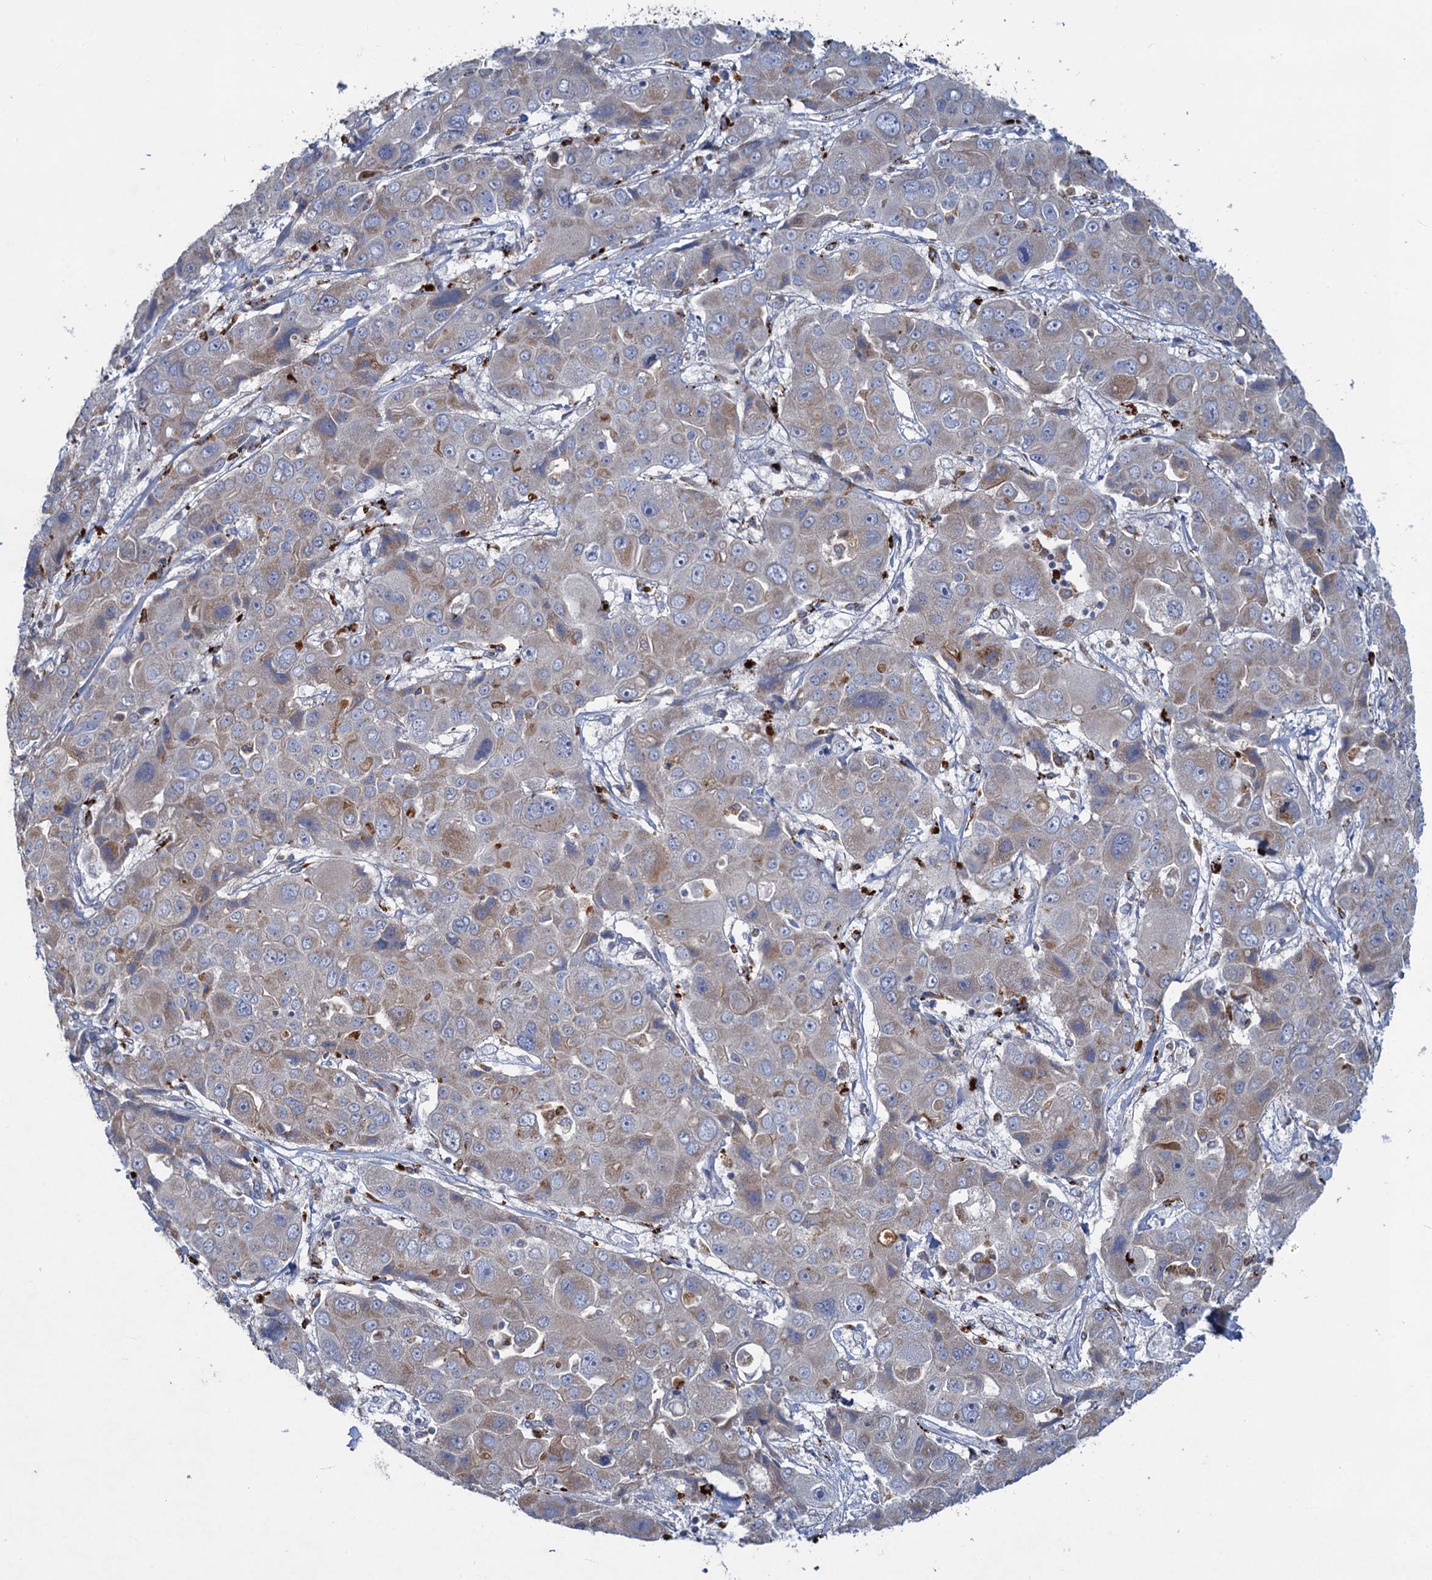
{"staining": {"intensity": "weak", "quantity": "<25%", "location": "cytoplasmic/membranous"}, "tissue": "liver cancer", "cell_type": "Tumor cells", "image_type": "cancer", "snomed": [{"axis": "morphology", "description": "Cholangiocarcinoma"}, {"axis": "topography", "description": "Liver"}], "caption": "Image shows no significant protein expression in tumor cells of cholangiocarcinoma (liver).", "gene": "ANKS3", "patient": {"sex": "male", "age": 67}}